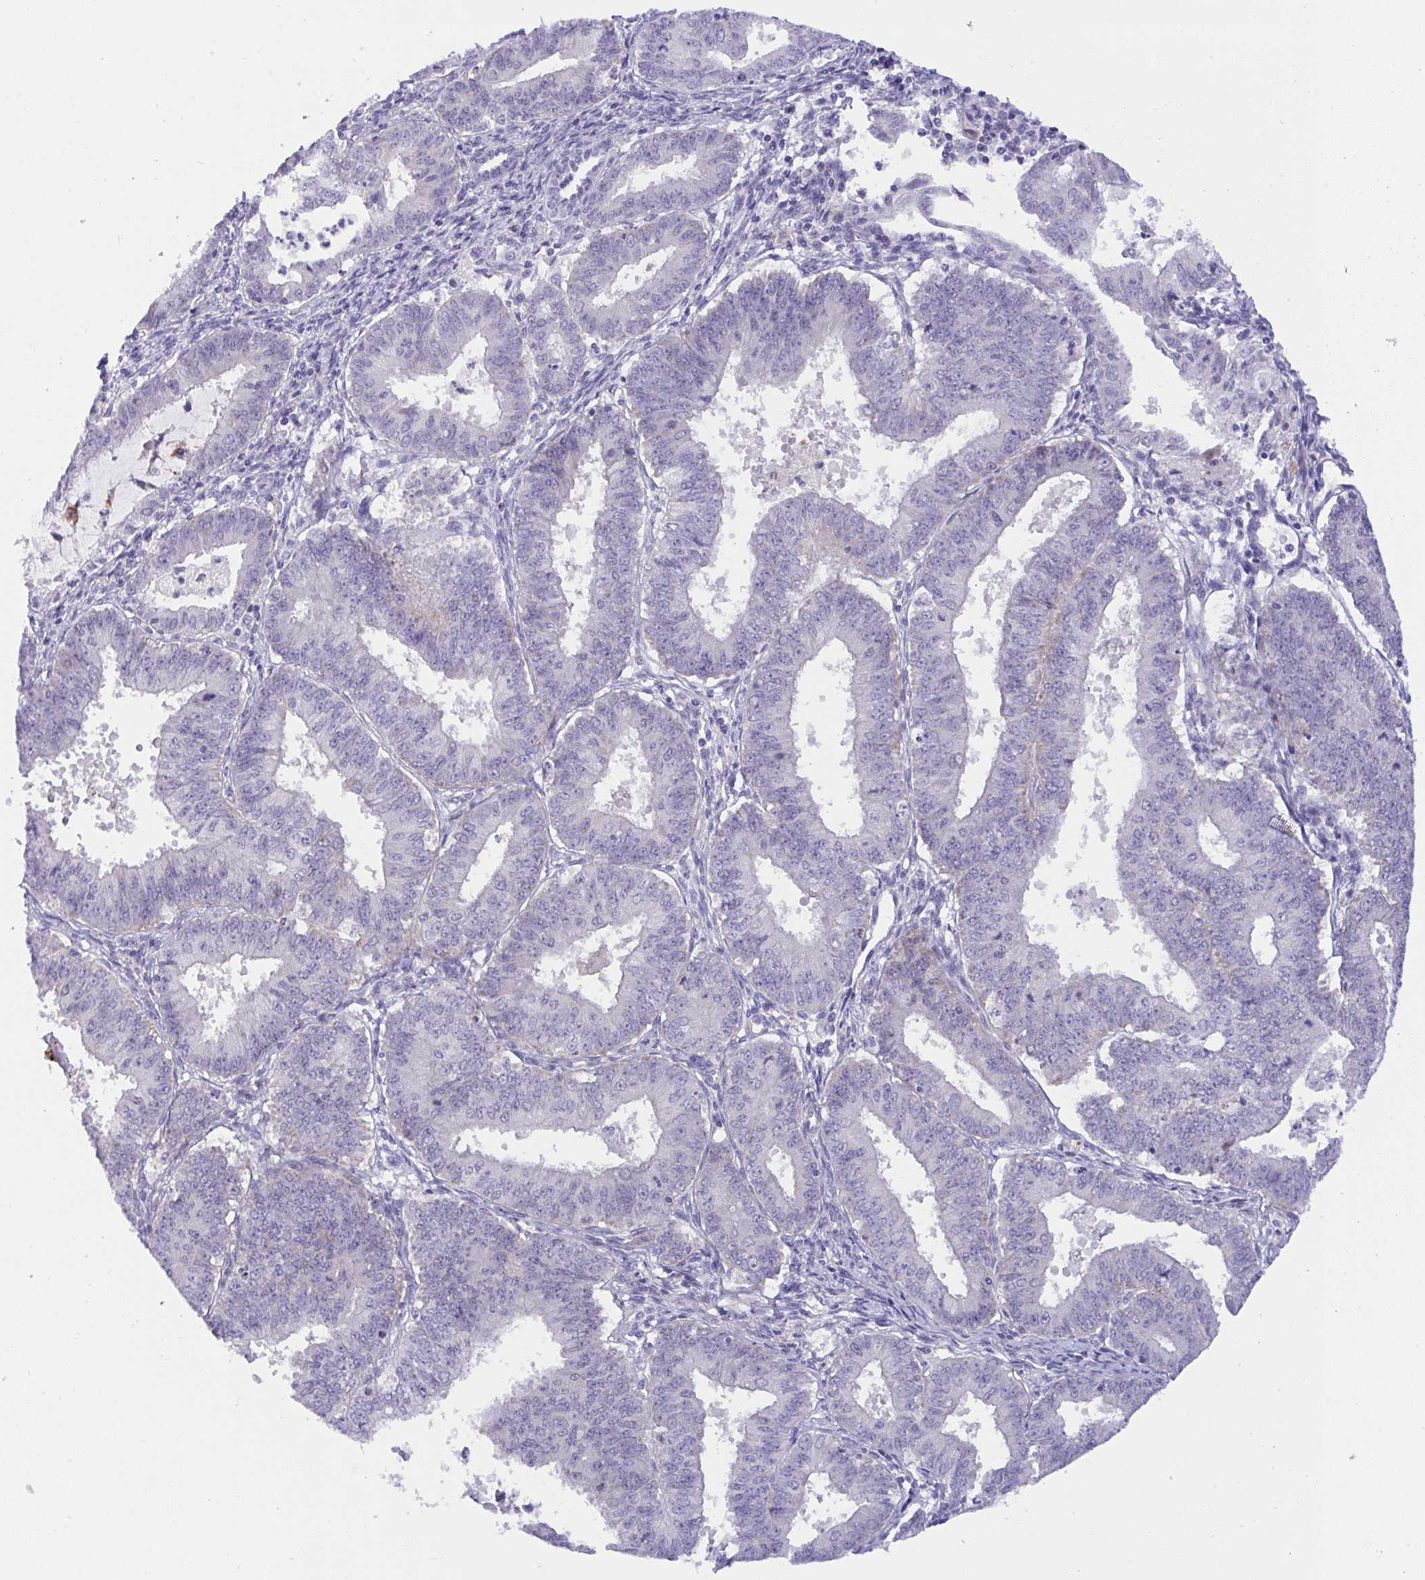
{"staining": {"intensity": "negative", "quantity": "none", "location": "none"}, "tissue": "endometrial cancer", "cell_type": "Tumor cells", "image_type": "cancer", "snomed": [{"axis": "morphology", "description": "Adenocarcinoma, NOS"}, {"axis": "topography", "description": "Endometrium"}], "caption": "Immunohistochemistry of human endometrial cancer demonstrates no positivity in tumor cells.", "gene": "DTX3", "patient": {"sex": "female", "age": 73}}